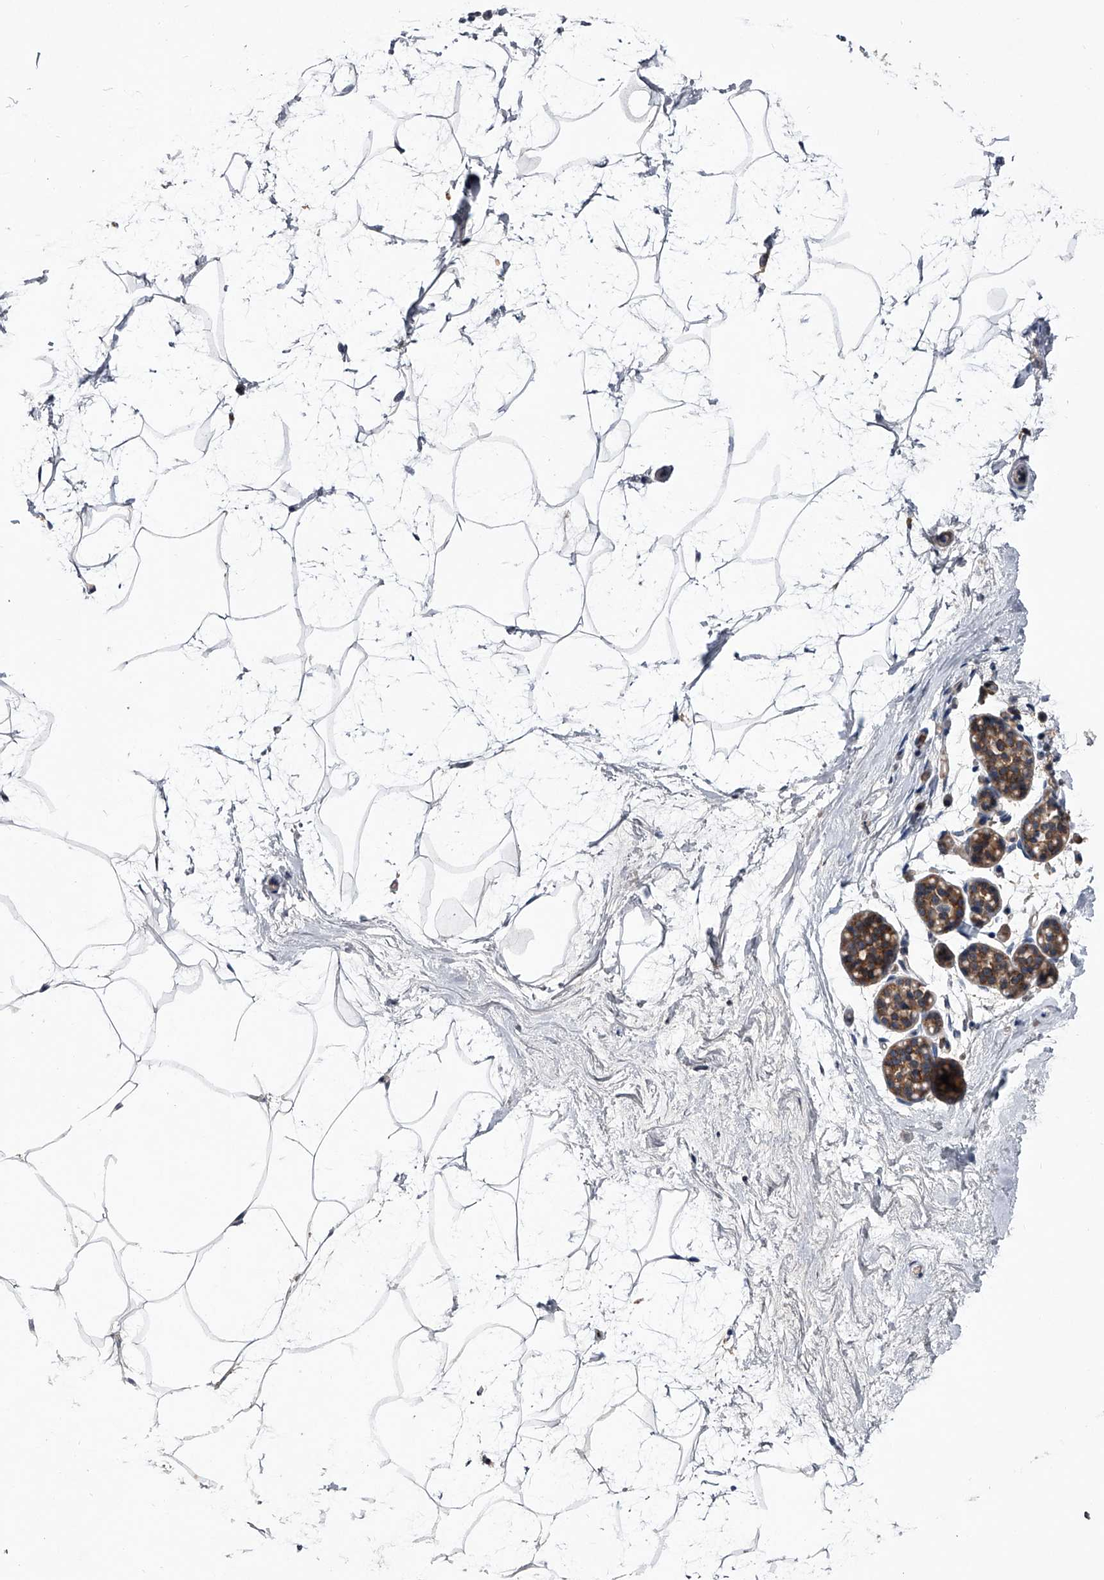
{"staining": {"intensity": "weak", "quantity": "25%-75%", "location": "cytoplasmic/membranous"}, "tissue": "breast", "cell_type": "Adipocytes", "image_type": "normal", "snomed": [{"axis": "morphology", "description": "Normal tissue, NOS"}, {"axis": "topography", "description": "Breast"}], "caption": "Protein analysis of normal breast displays weak cytoplasmic/membranous positivity in approximately 25%-75% of adipocytes.", "gene": "ZNF30", "patient": {"sex": "female", "age": 62}}